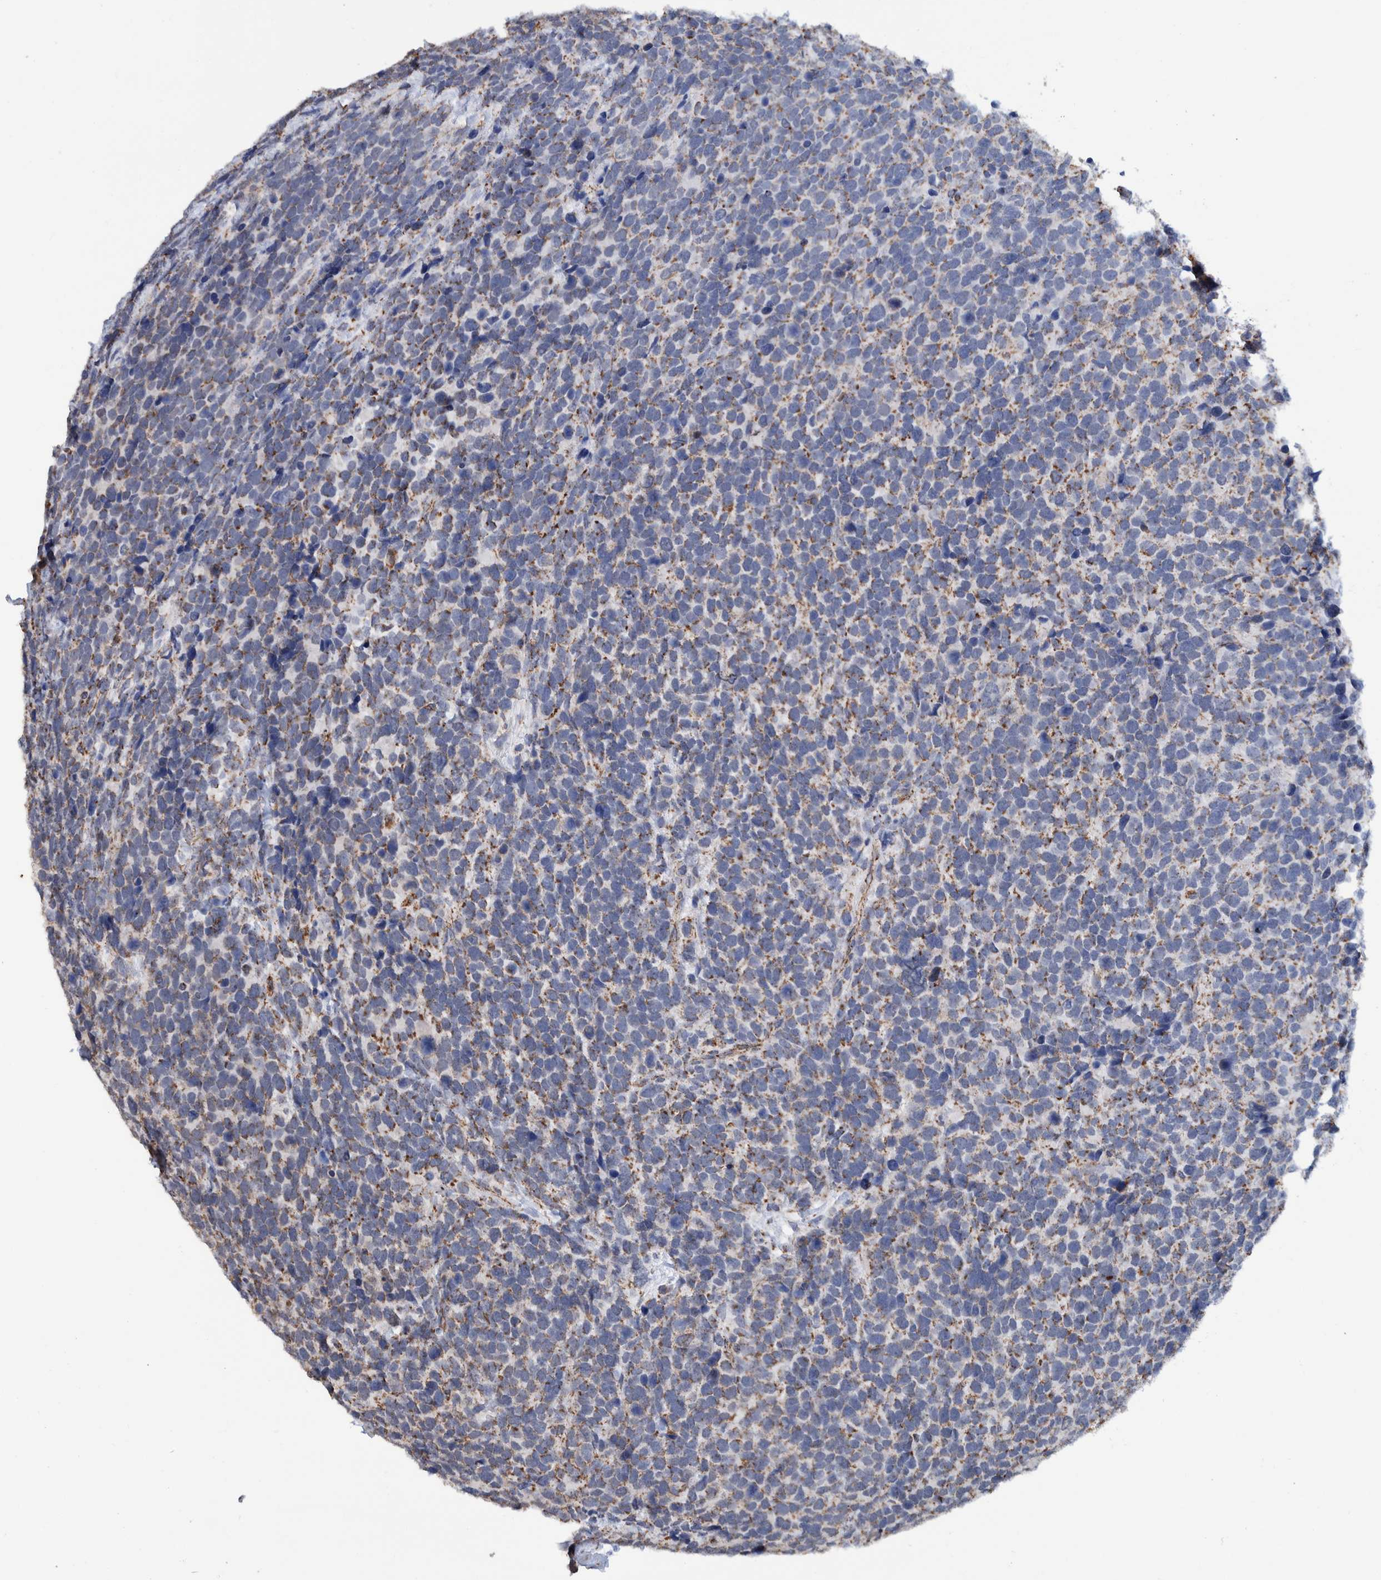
{"staining": {"intensity": "moderate", "quantity": "25%-75%", "location": "cytoplasmic/membranous"}, "tissue": "urothelial cancer", "cell_type": "Tumor cells", "image_type": "cancer", "snomed": [{"axis": "morphology", "description": "Urothelial carcinoma, High grade"}, {"axis": "topography", "description": "Urinary bladder"}], "caption": "The histopathology image exhibits staining of urothelial carcinoma (high-grade), revealing moderate cytoplasmic/membranous protein expression (brown color) within tumor cells.", "gene": "DECR1", "patient": {"sex": "female", "age": 82}}